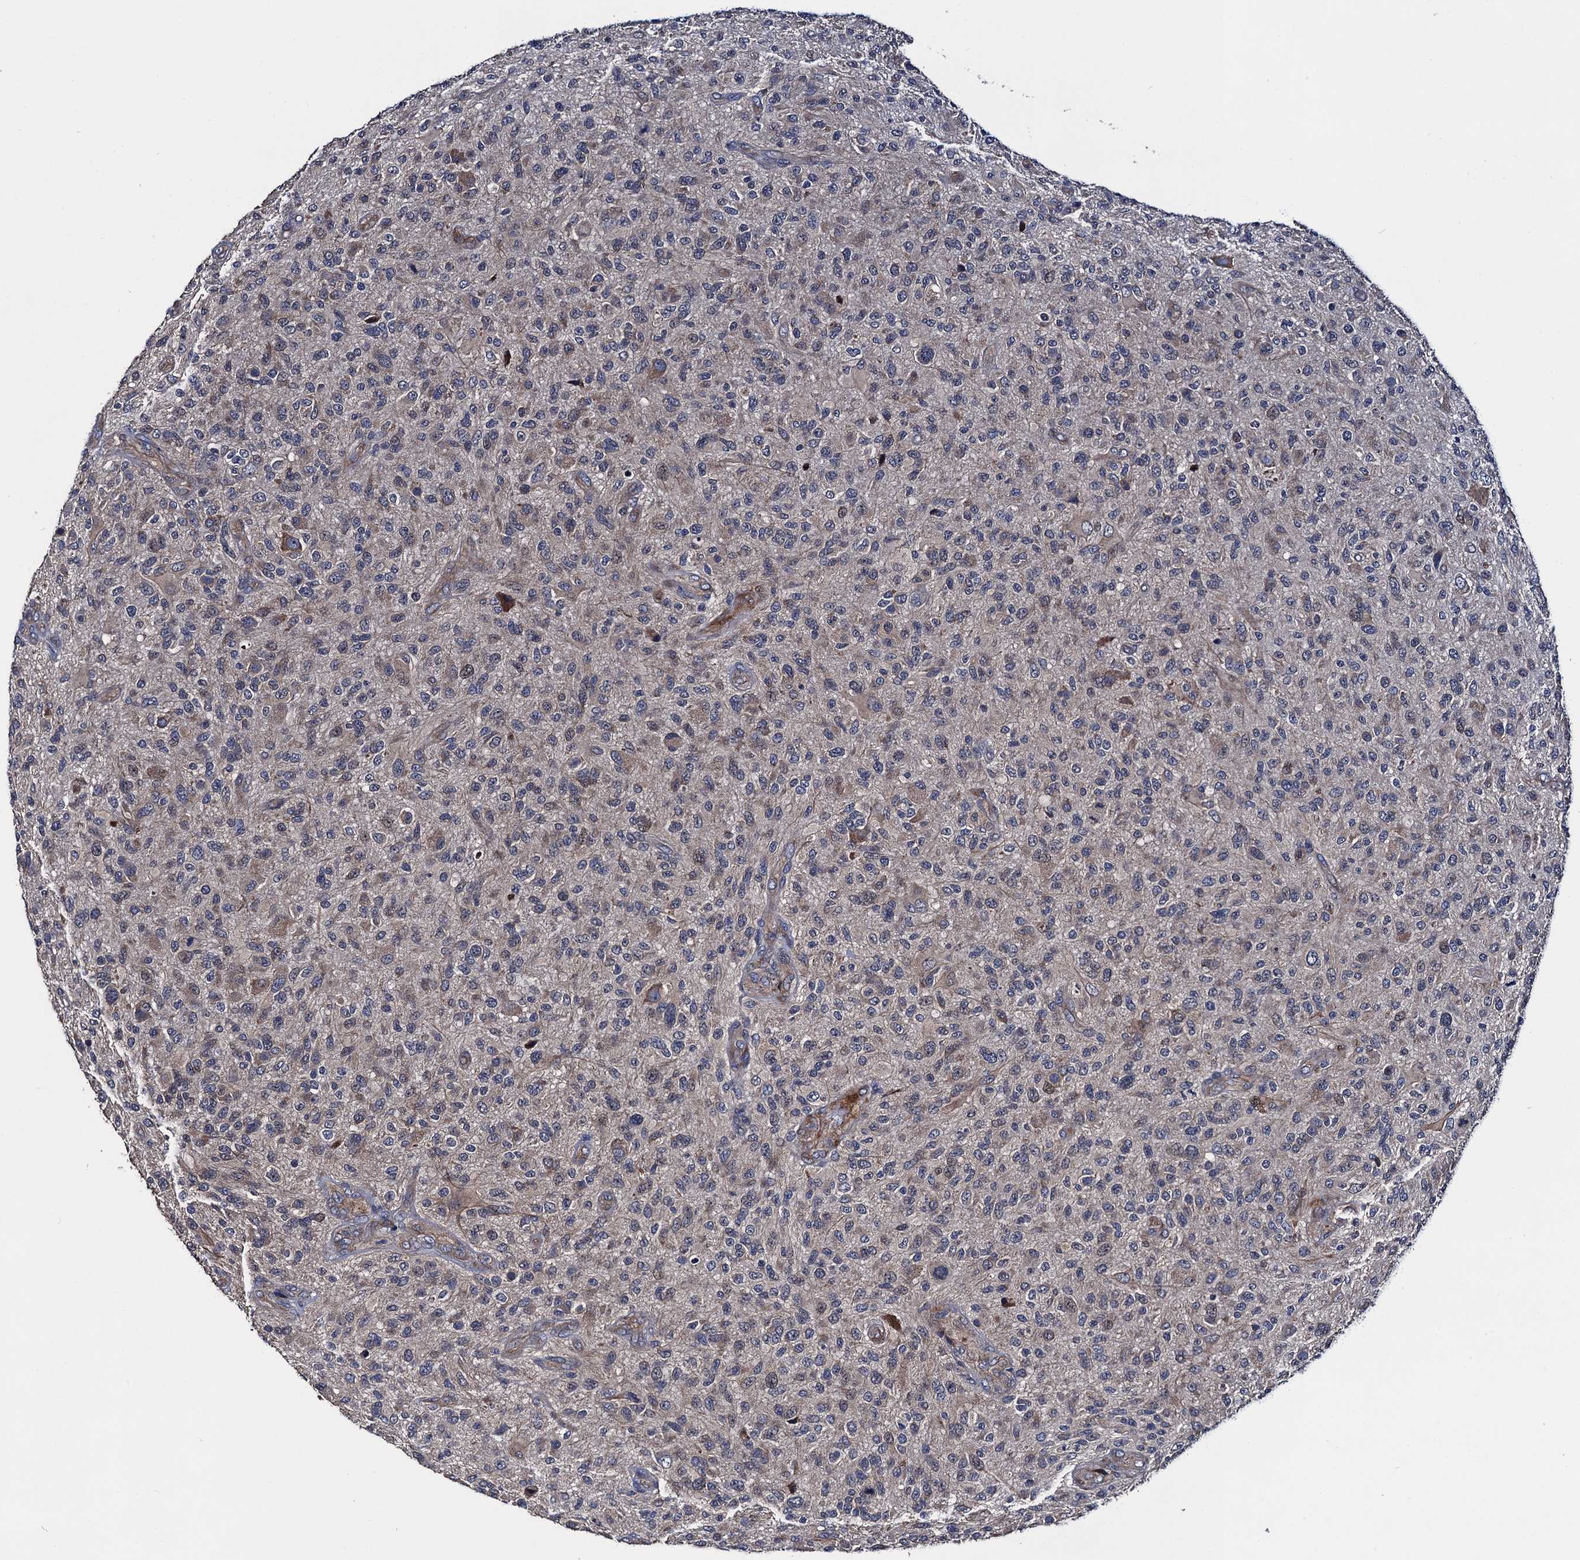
{"staining": {"intensity": "weak", "quantity": "25%-75%", "location": "cytoplasmic/membranous"}, "tissue": "glioma", "cell_type": "Tumor cells", "image_type": "cancer", "snomed": [{"axis": "morphology", "description": "Glioma, malignant, High grade"}, {"axis": "topography", "description": "Brain"}], "caption": "Immunohistochemistry (IHC) micrograph of malignant glioma (high-grade) stained for a protein (brown), which displays low levels of weak cytoplasmic/membranous positivity in approximately 25%-75% of tumor cells.", "gene": "TRMT112", "patient": {"sex": "male", "age": 47}}